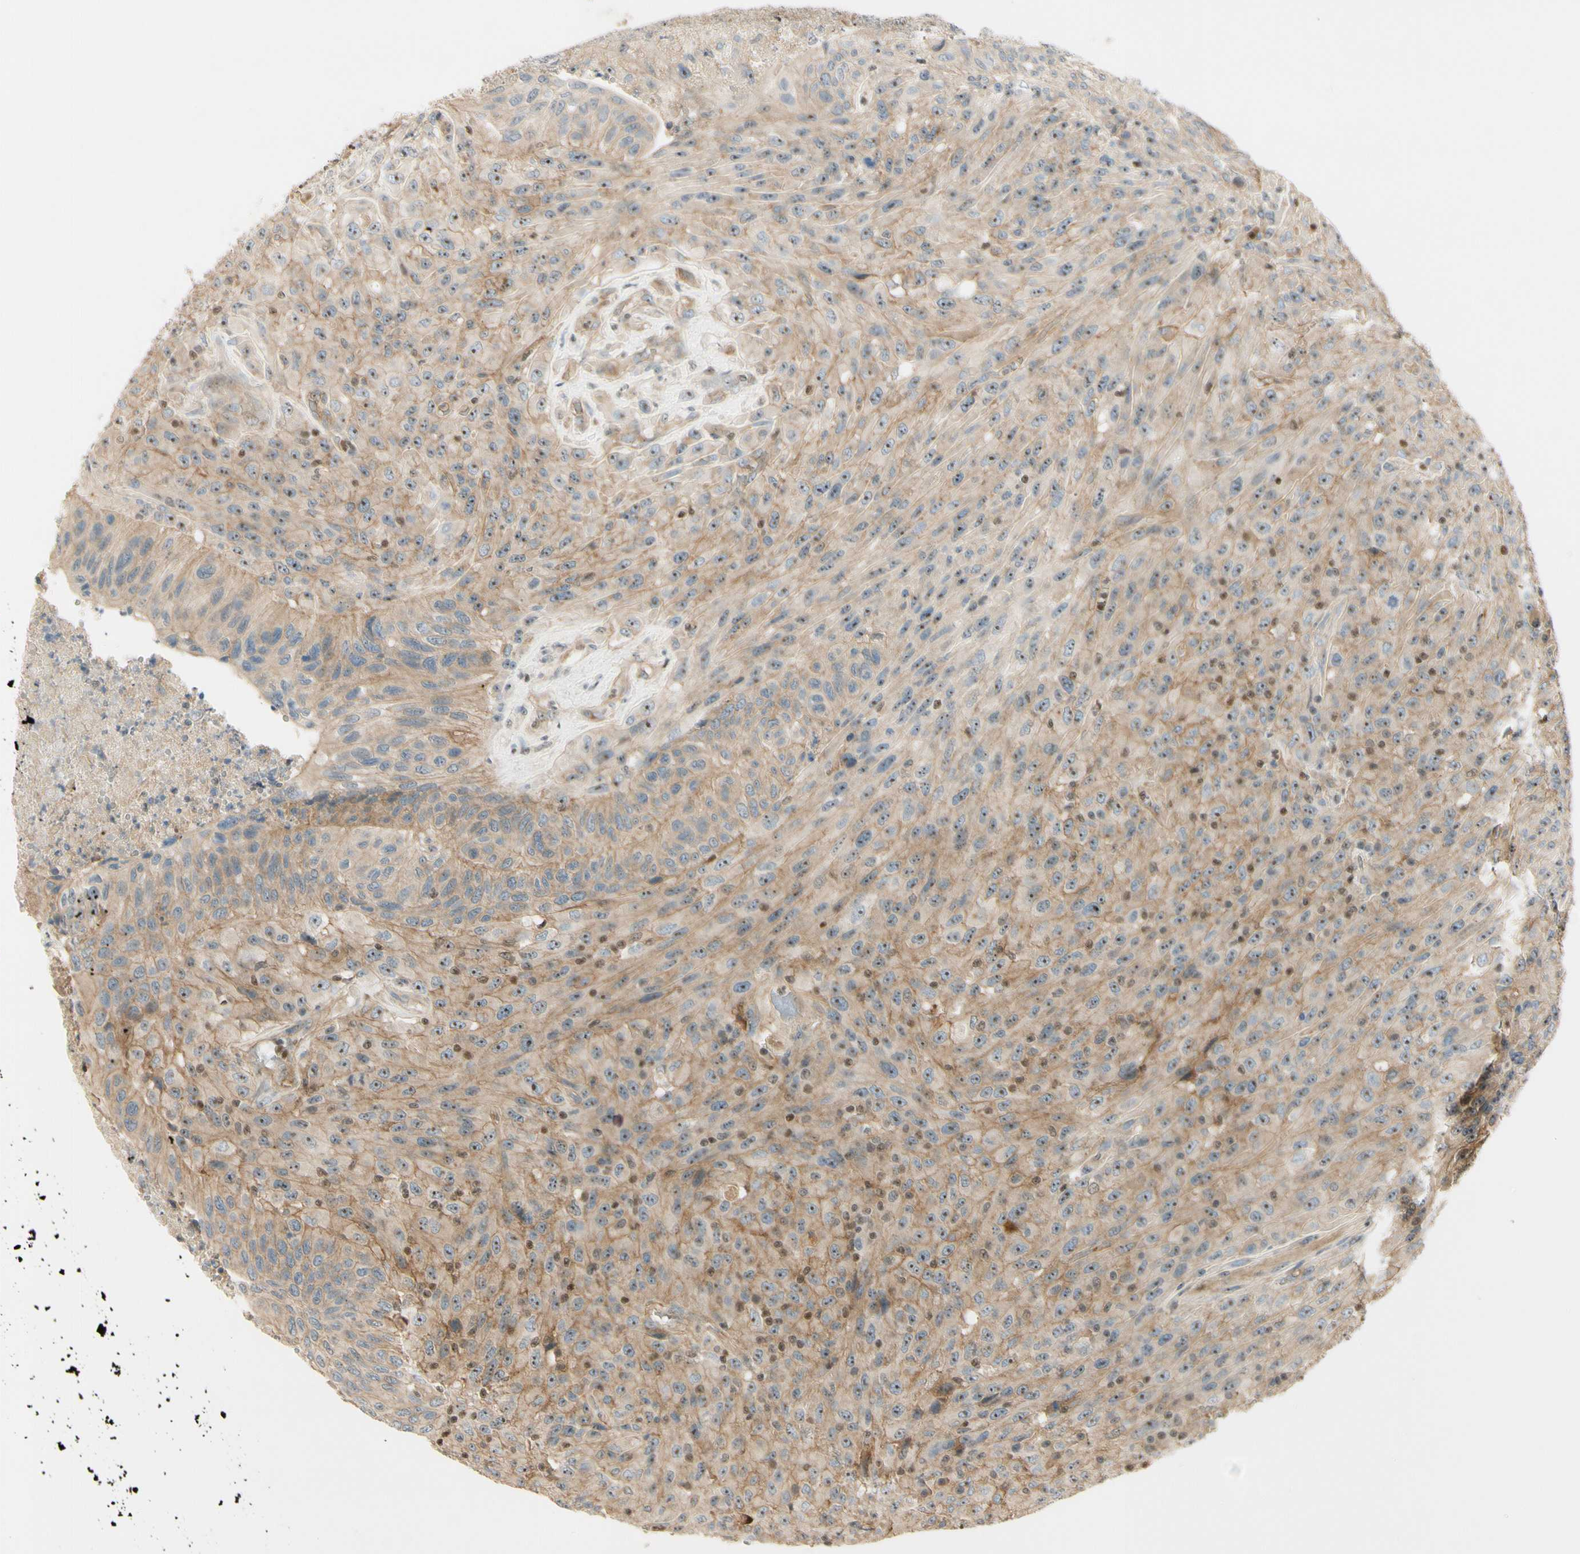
{"staining": {"intensity": "weak", "quantity": ">75%", "location": "cytoplasmic/membranous"}, "tissue": "urothelial cancer", "cell_type": "Tumor cells", "image_type": "cancer", "snomed": [{"axis": "morphology", "description": "Urothelial carcinoma, High grade"}, {"axis": "topography", "description": "Urinary bladder"}], "caption": "Urothelial cancer stained for a protein exhibits weak cytoplasmic/membranous positivity in tumor cells.", "gene": "NFYA", "patient": {"sex": "male", "age": 66}}